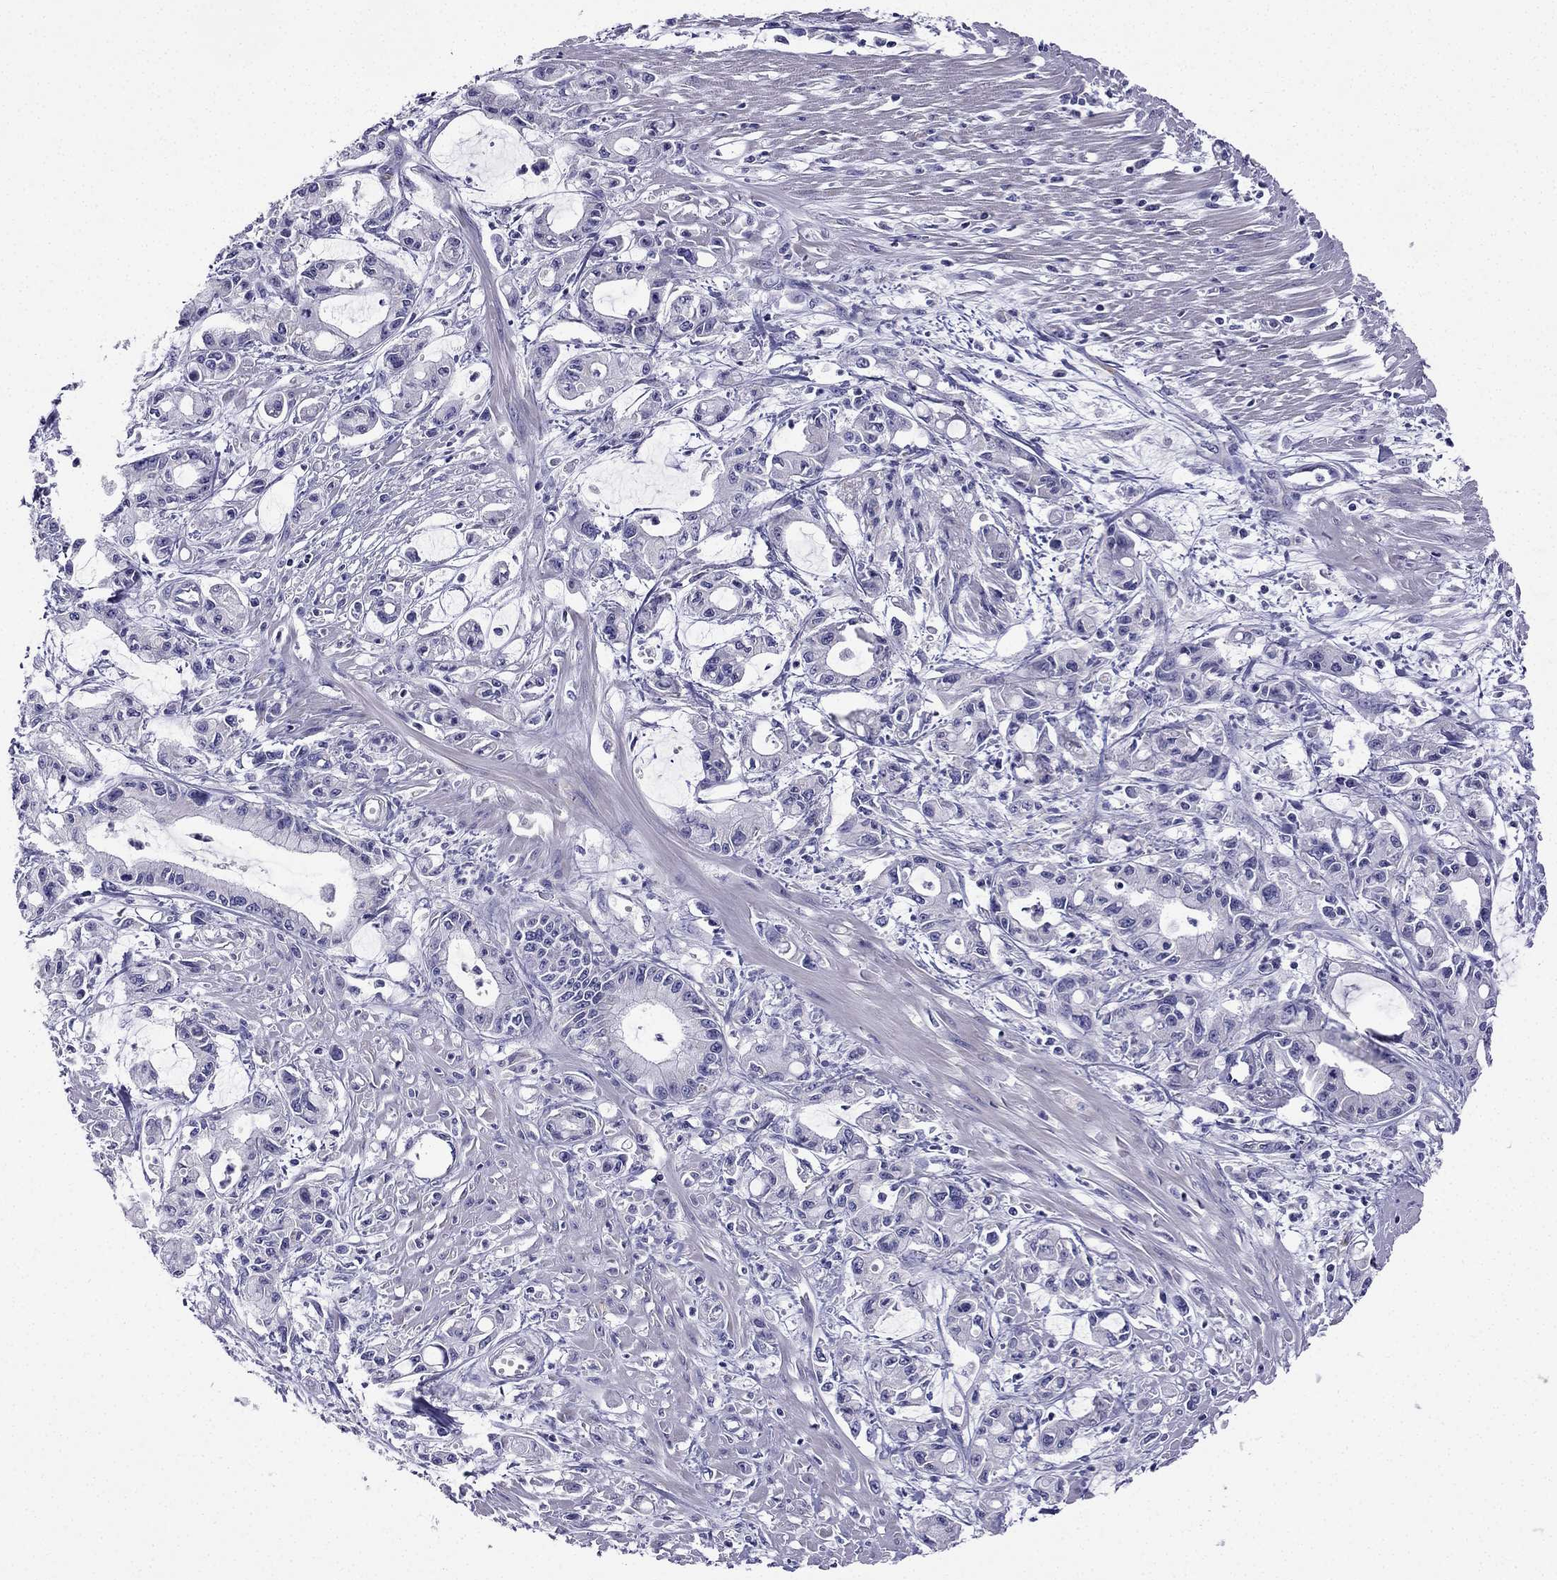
{"staining": {"intensity": "negative", "quantity": "none", "location": "none"}, "tissue": "pancreatic cancer", "cell_type": "Tumor cells", "image_type": "cancer", "snomed": [{"axis": "morphology", "description": "Adenocarcinoma, NOS"}, {"axis": "topography", "description": "Pancreas"}], "caption": "Immunohistochemistry micrograph of neoplastic tissue: human pancreatic cancer (adenocarcinoma) stained with DAB (3,3'-diaminobenzidine) exhibits no significant protein staining in tumor cells.", "gene": "KIF5A", "patient": {"sex": "male", "age": 48}}